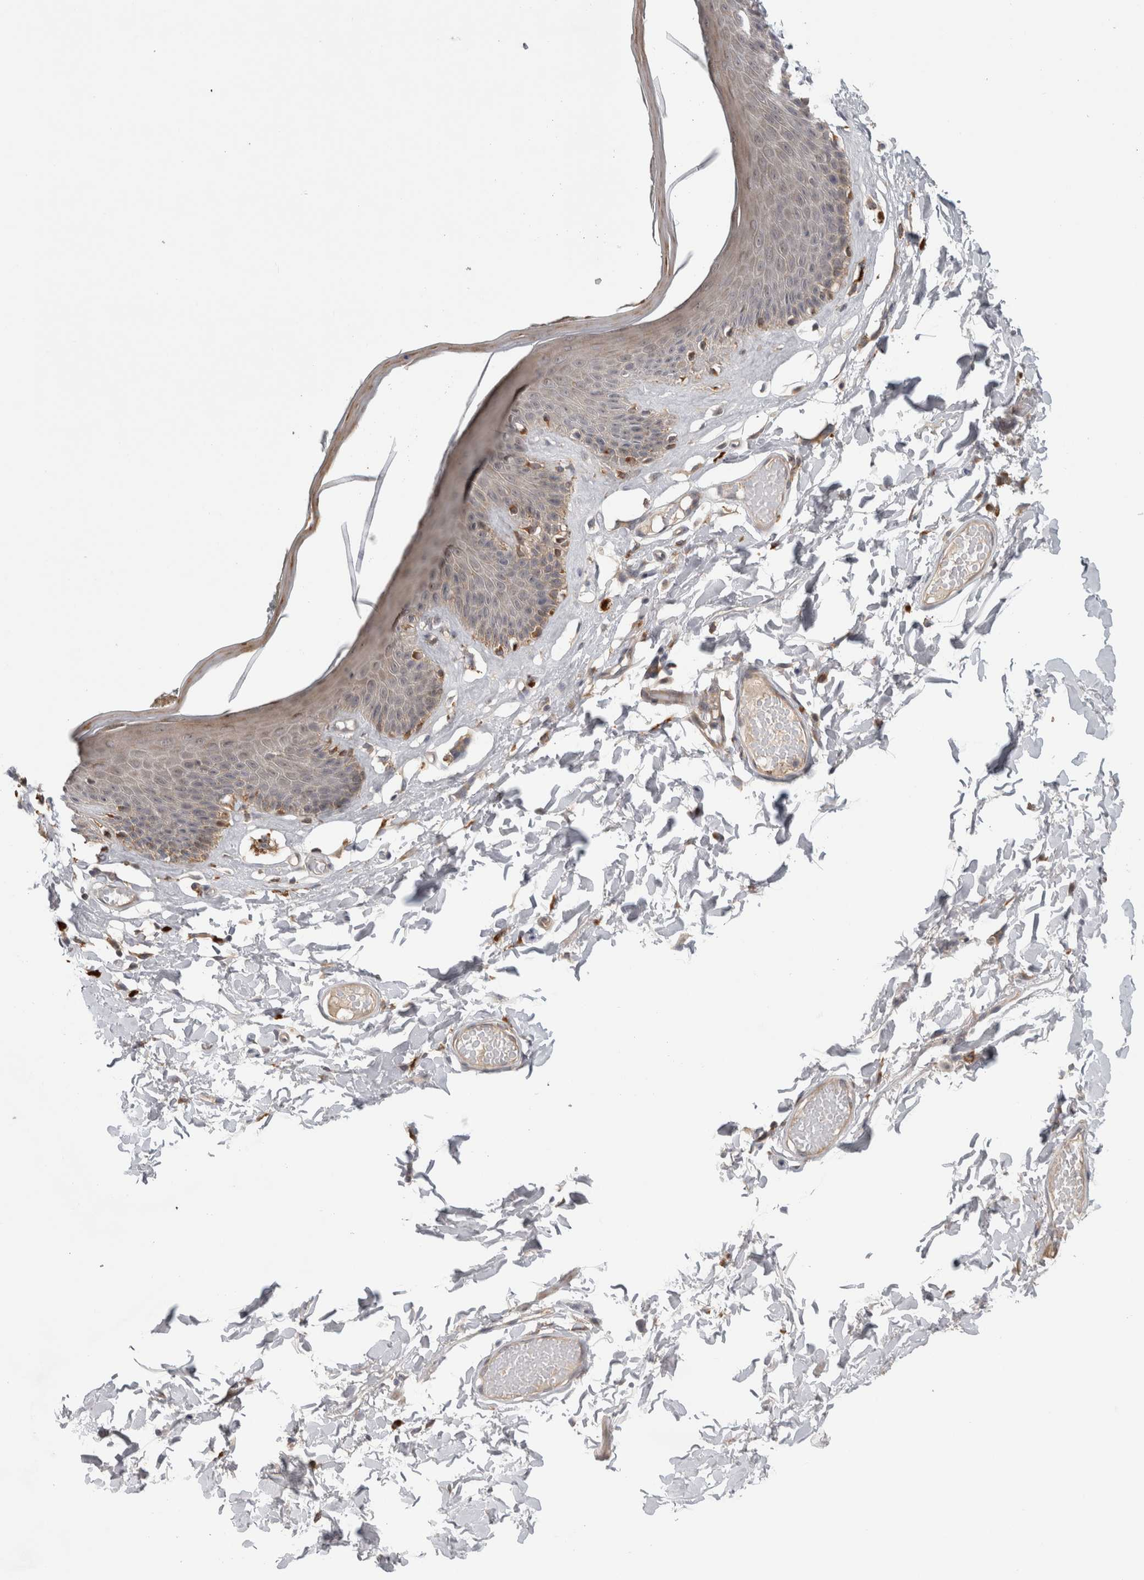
{"staining": {"intensity": "weak", "quantity": "<25%", "location": "cytoplasmic/membranous"}, "tissue": "skin", "cell_type": "Epidermal cells", "image_type": "normal", "snomed": [{"axis": "morphology", "description": "Normal tissue, NOS"}, {"axis": "topography", "description": "Vulva"}], "caption": "IHC micrograph of benign skin stained for a protein (brown), which demonstrates no expression in epidermal cells.", "gene": "ADGRL3", "patient": {"sex": "female", "age": 73}}